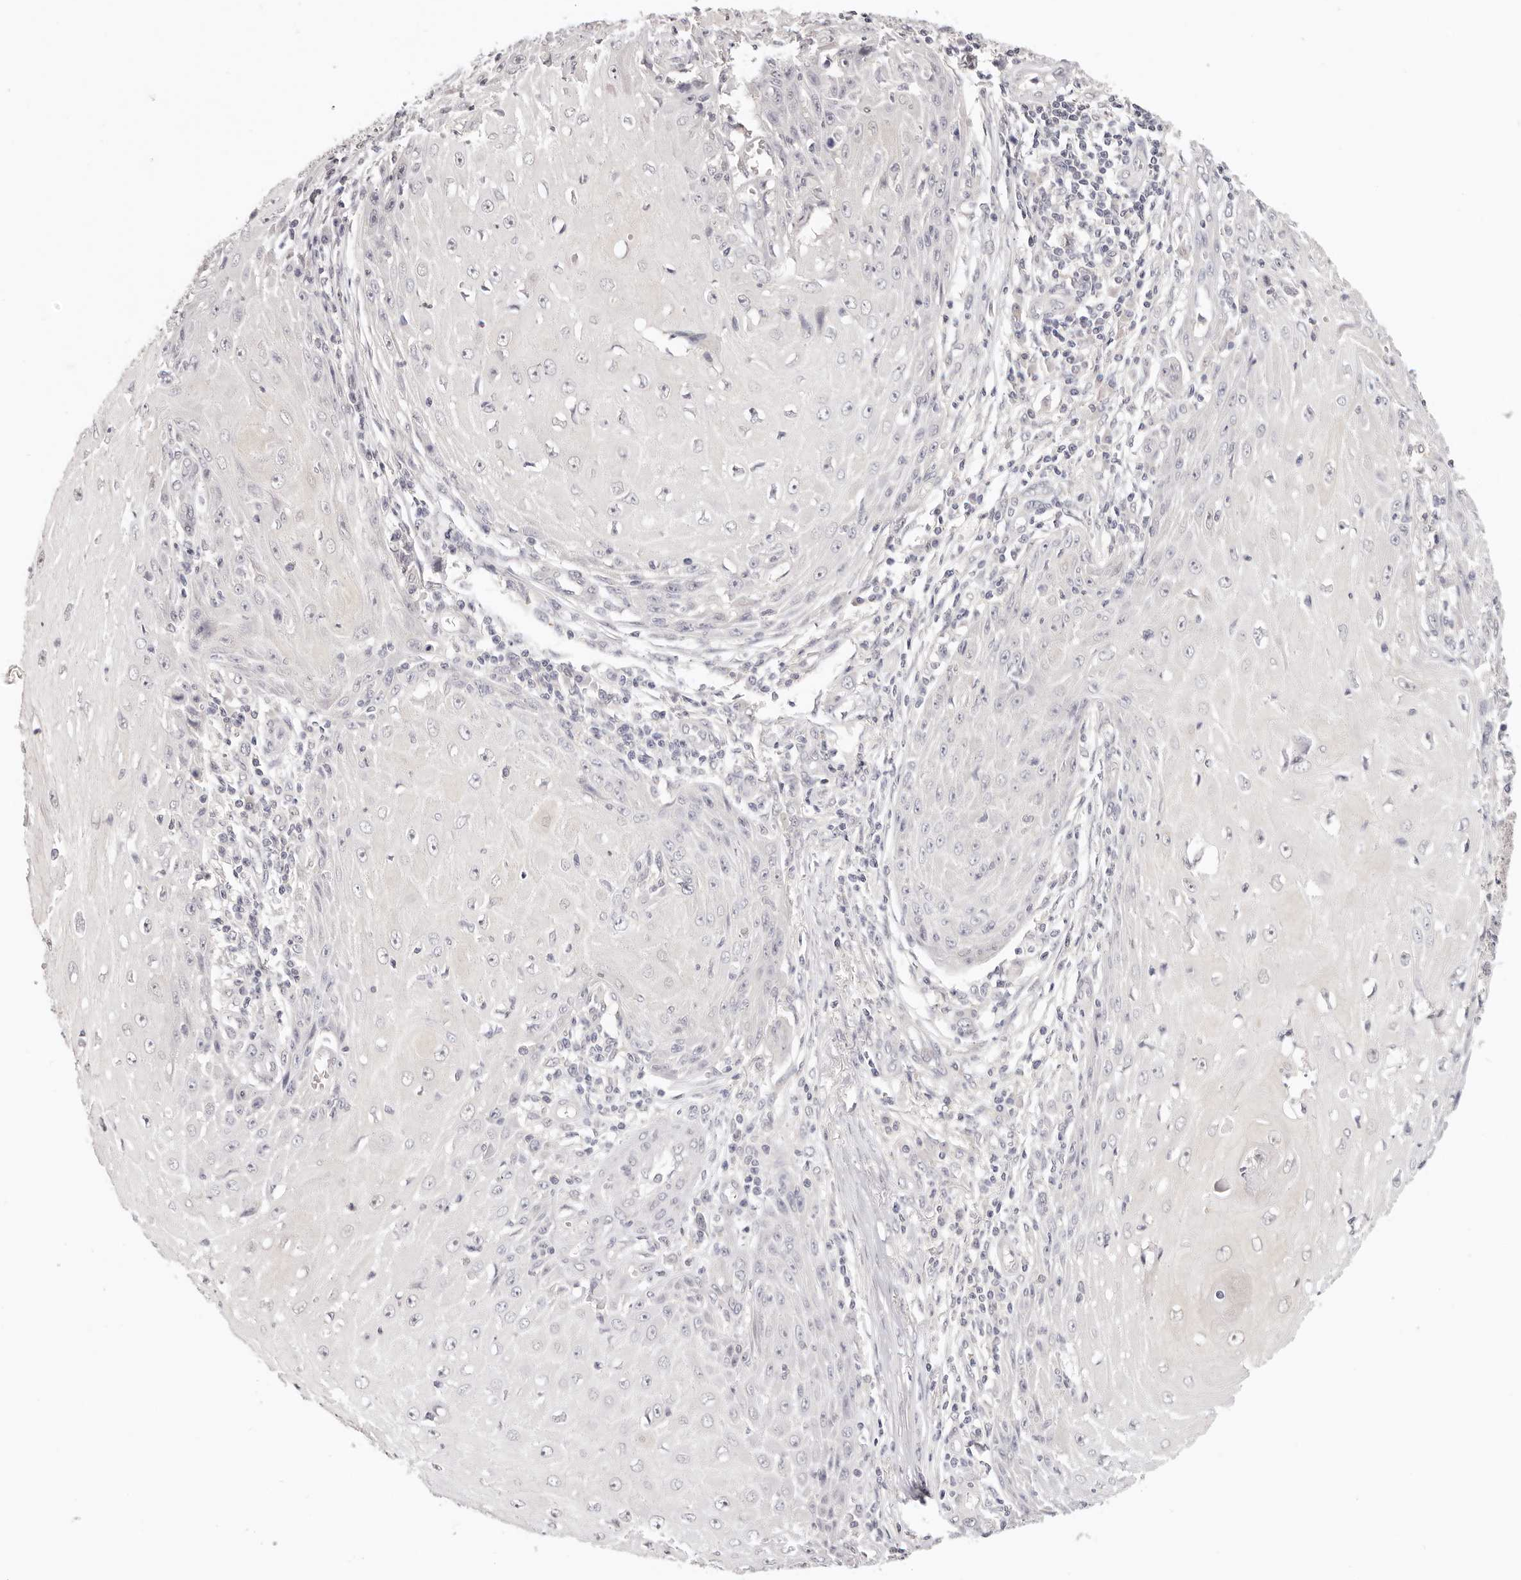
{"staining": {"intensity": "negative", "quantity": "none", "location": "none"}, "tissue": "skin cancer", "cell_type": "Tumor cells", "image_type": "cancer", "snomed": [{"axis": "morphology", "description": "Squamous cell carcinoma, NOS"}, {"axis": "topography", "description": "Skin"}], "caption": "There is no significant expression in tumor cells of skin squamous cell carcinoma.", "gene": "GGPS1", "patient": {"sex": "female", "age": 73}}